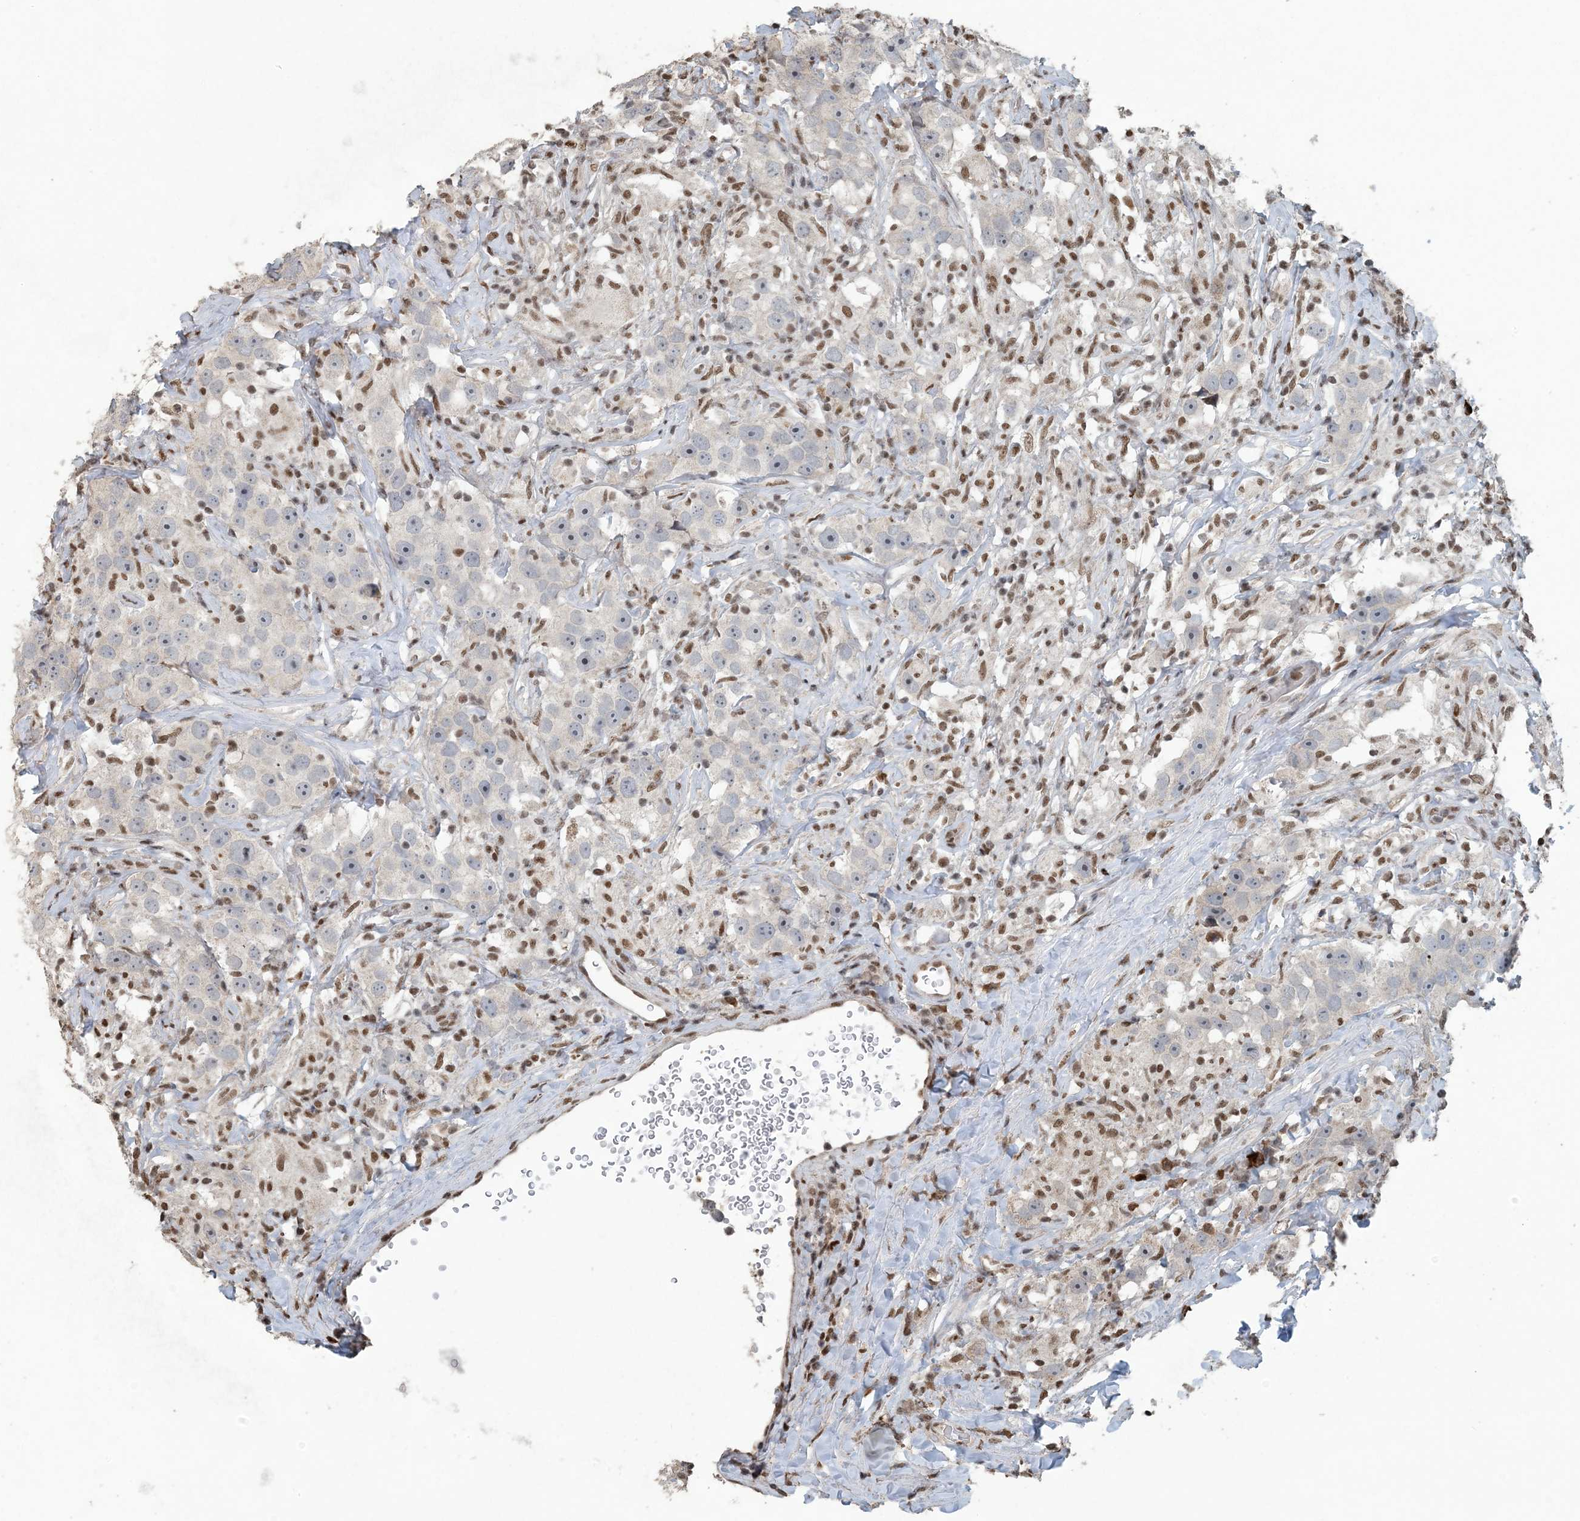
{"staining": {"intensity": "negative", "quantity": "none", "location": "none"}, "tissue": "testis cancer", "cell_type": "Tumor cells", "image_type": "cancer", "snomed": [{"axis": "morphology", "description": "Seminoma, NOS"}, {"axis": "topography", "description": "Testis"}], "caption": "Human testis seminoma stained for a protein using immunohistochemistry (IHC) reveals no expression in tumor cells.", "gene": "MBD2", "patient": {"sex": "male", "age": 49}}